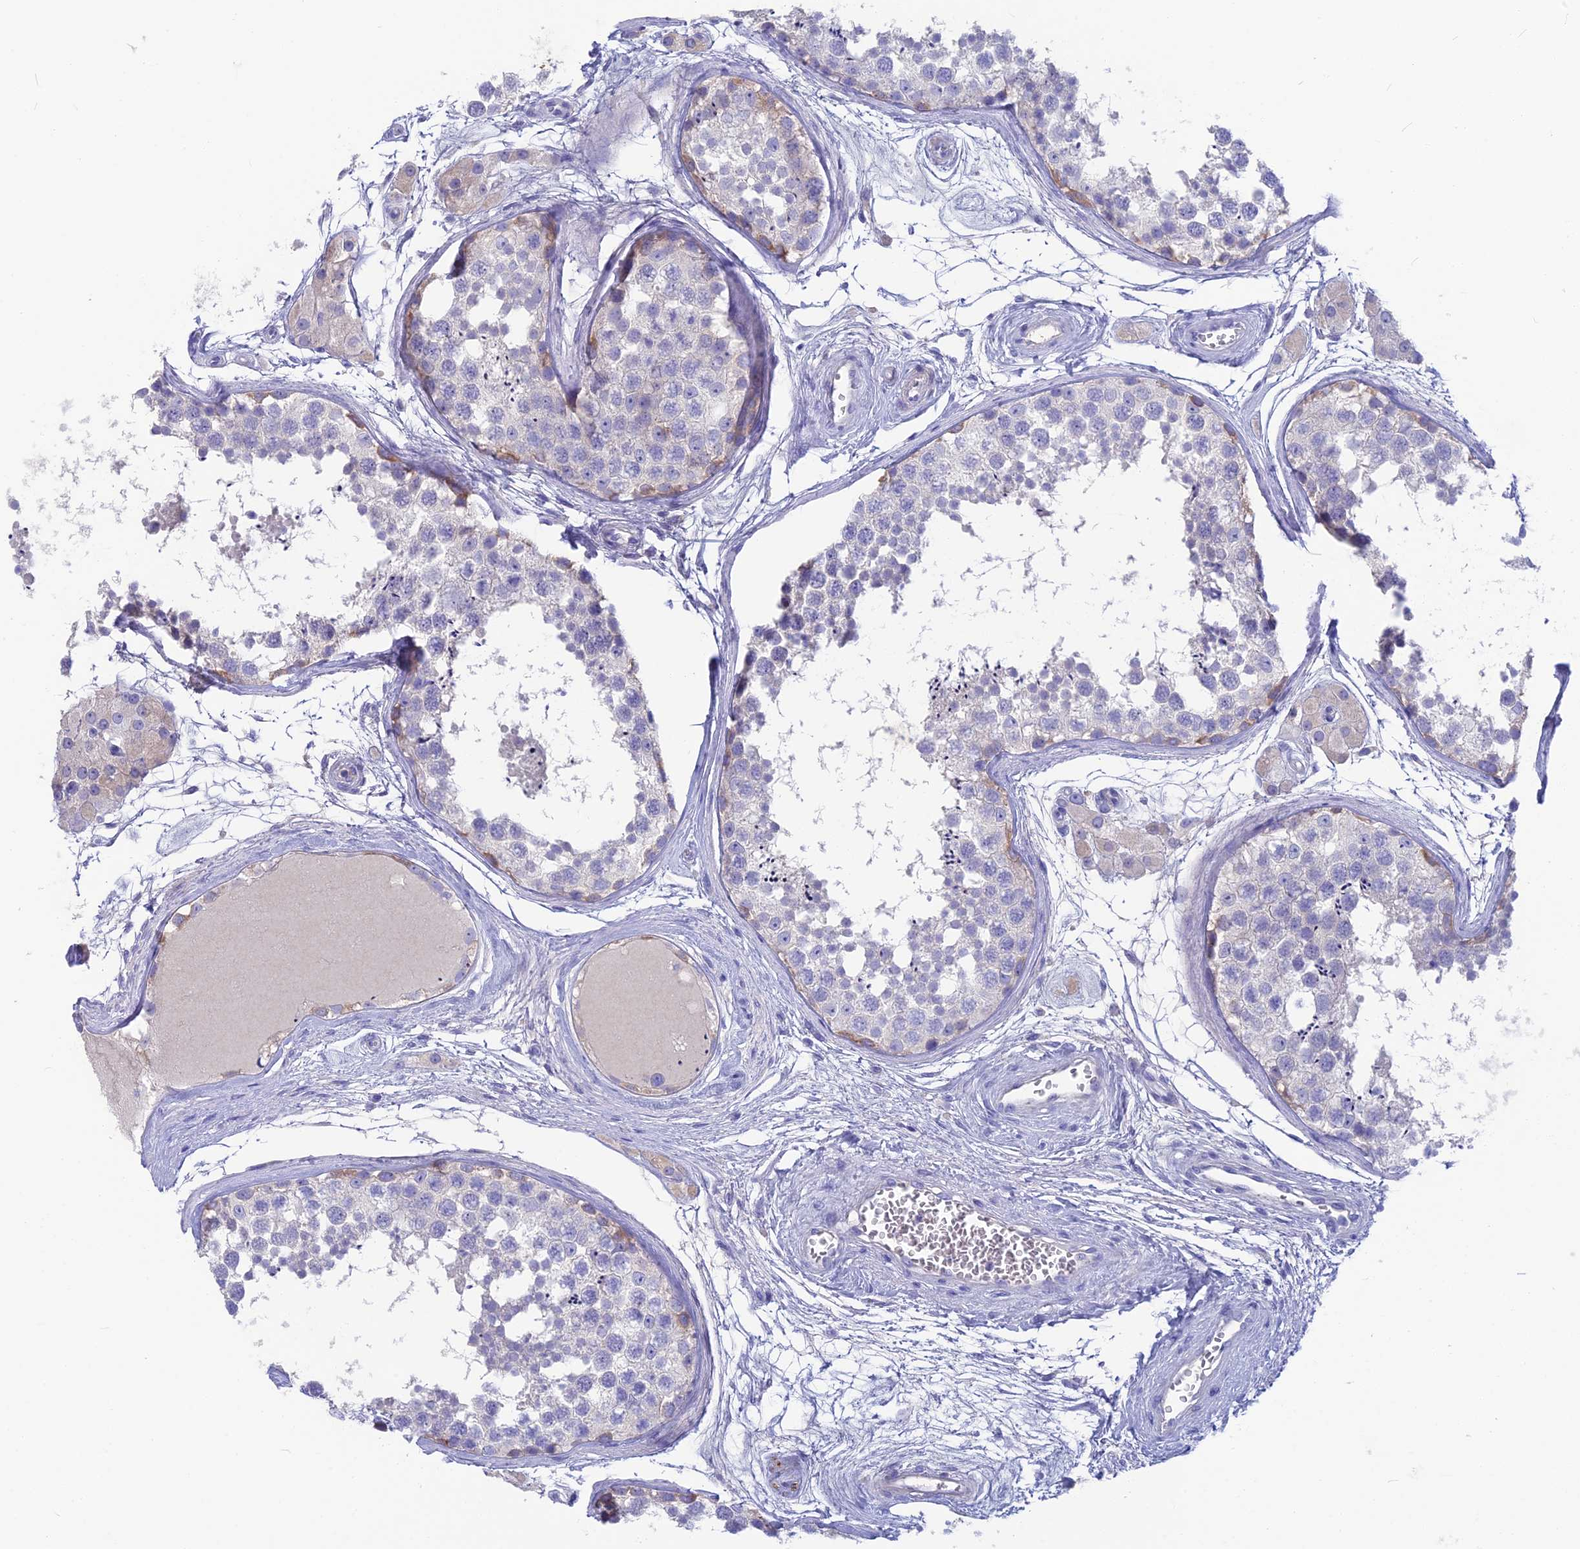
{"staining": {"intensity": "negative", "quantity": "none", "location": "none"}, "tissue": "testis", "cell_type": "Cells in seminiferous ducts", "image_type": "normal", "snomed": [{"axis": "morphology", "description": "Normal tissue, NOS"}, {"axis": "topography", "description": "Testis"}], "caption": "Cells in seminiferous ducts show no significant protein staining in benign testis.", "gene": "SNAP91", "patient": {"sex": "male", "age": 56}}